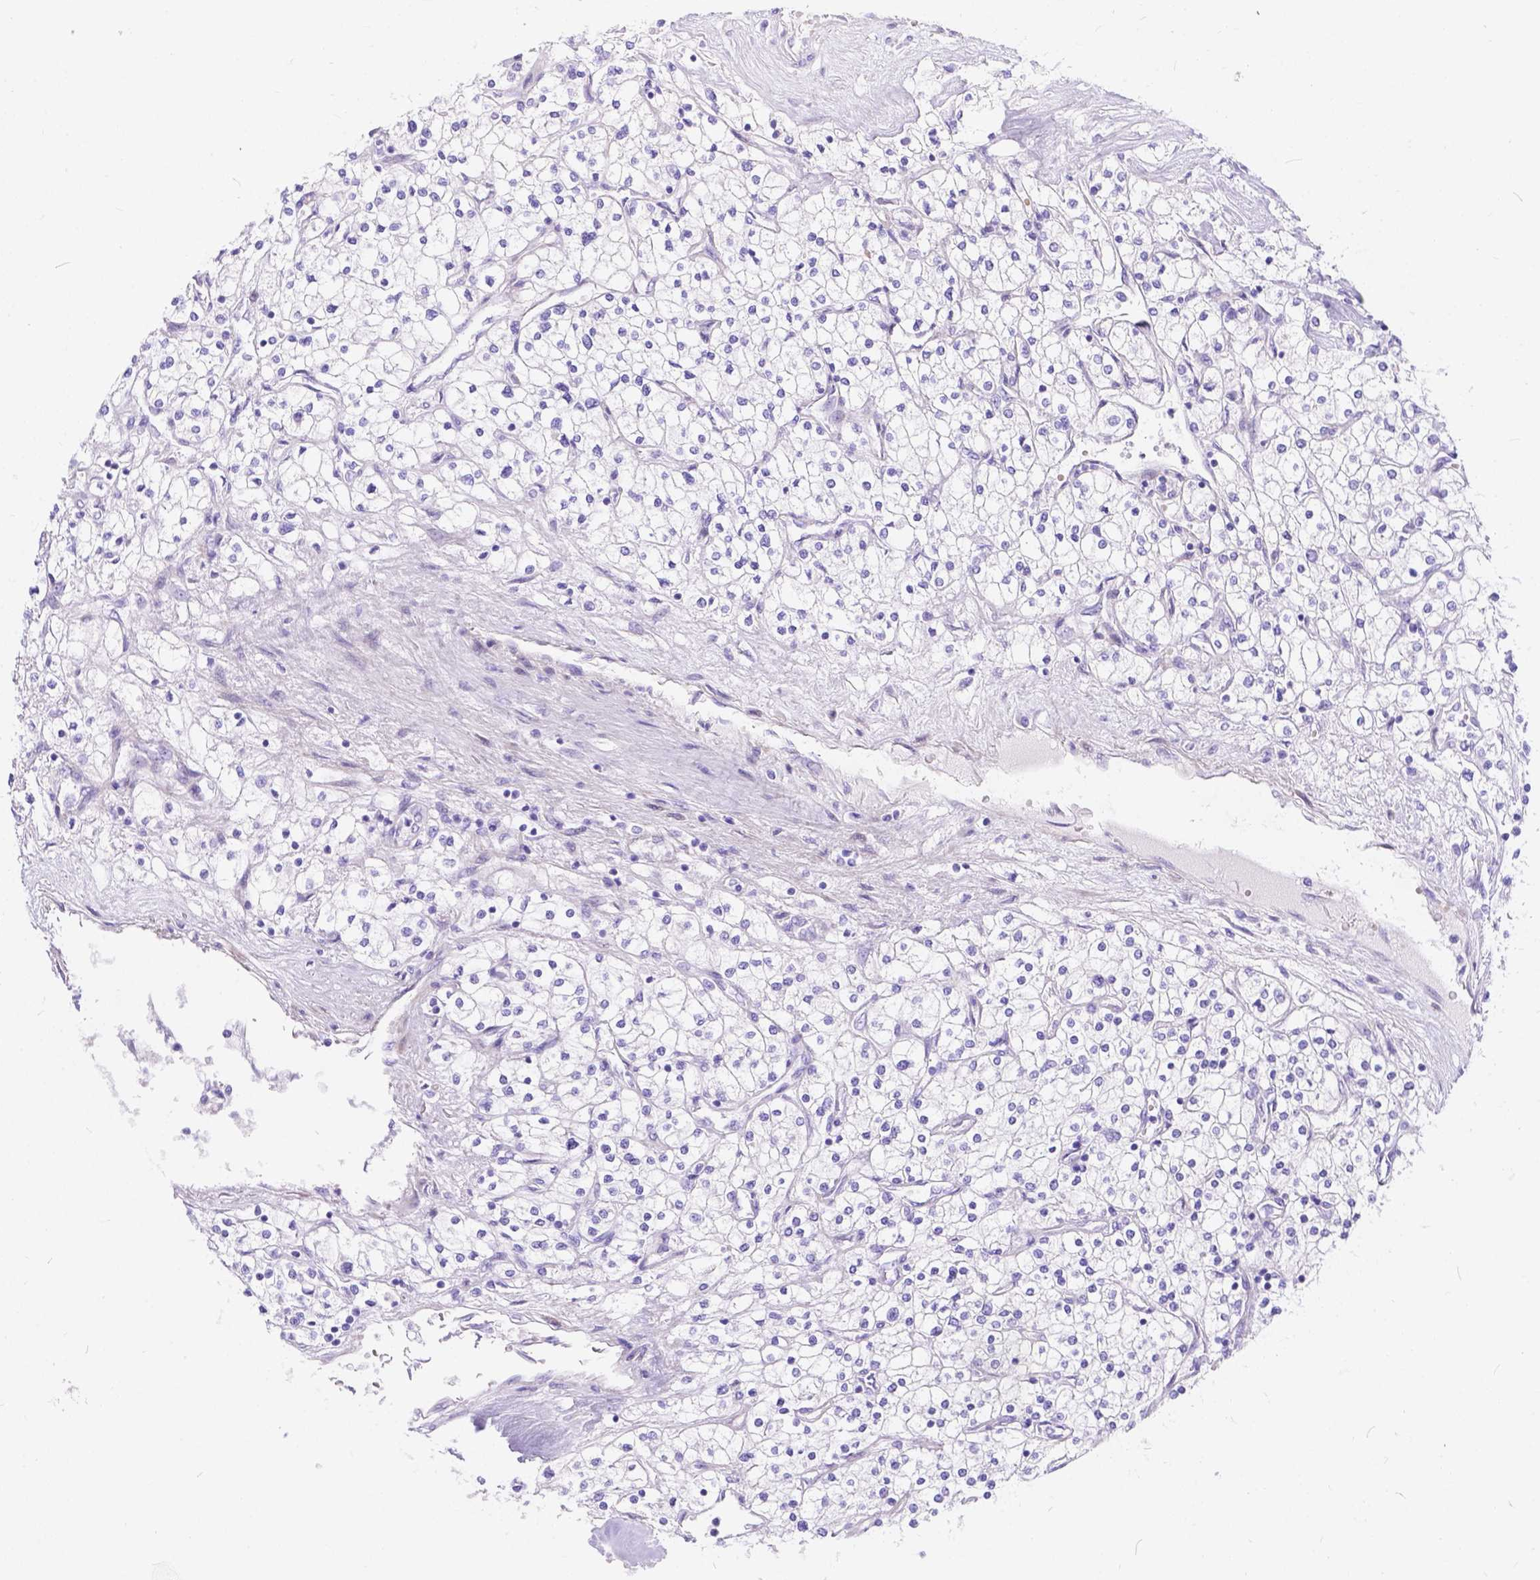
{"staining": {"intensity": "negative", "quantity": "none", "location": "none"}, "tissue": "renal cancer", "cell_type": "Tumor cells", "image_type": "cancer", "snomed": [{"axis": "morphology", "description": "Adenocarcinoma, NOS"}, {"axis": "topography", "description": "Kidney"}], "caption": "Immunohistochemical staining of human renal cancer reveals no significant expression in tumor cells. Brightfield microscopy of immunohistochemistry stained with DAB (3,3'-diaminobenzidine) (brown) and hematoxylin (blue), captured at high magnification.", "gene": "KLHL10", "patient": {"sex": "male", "age": 80}}